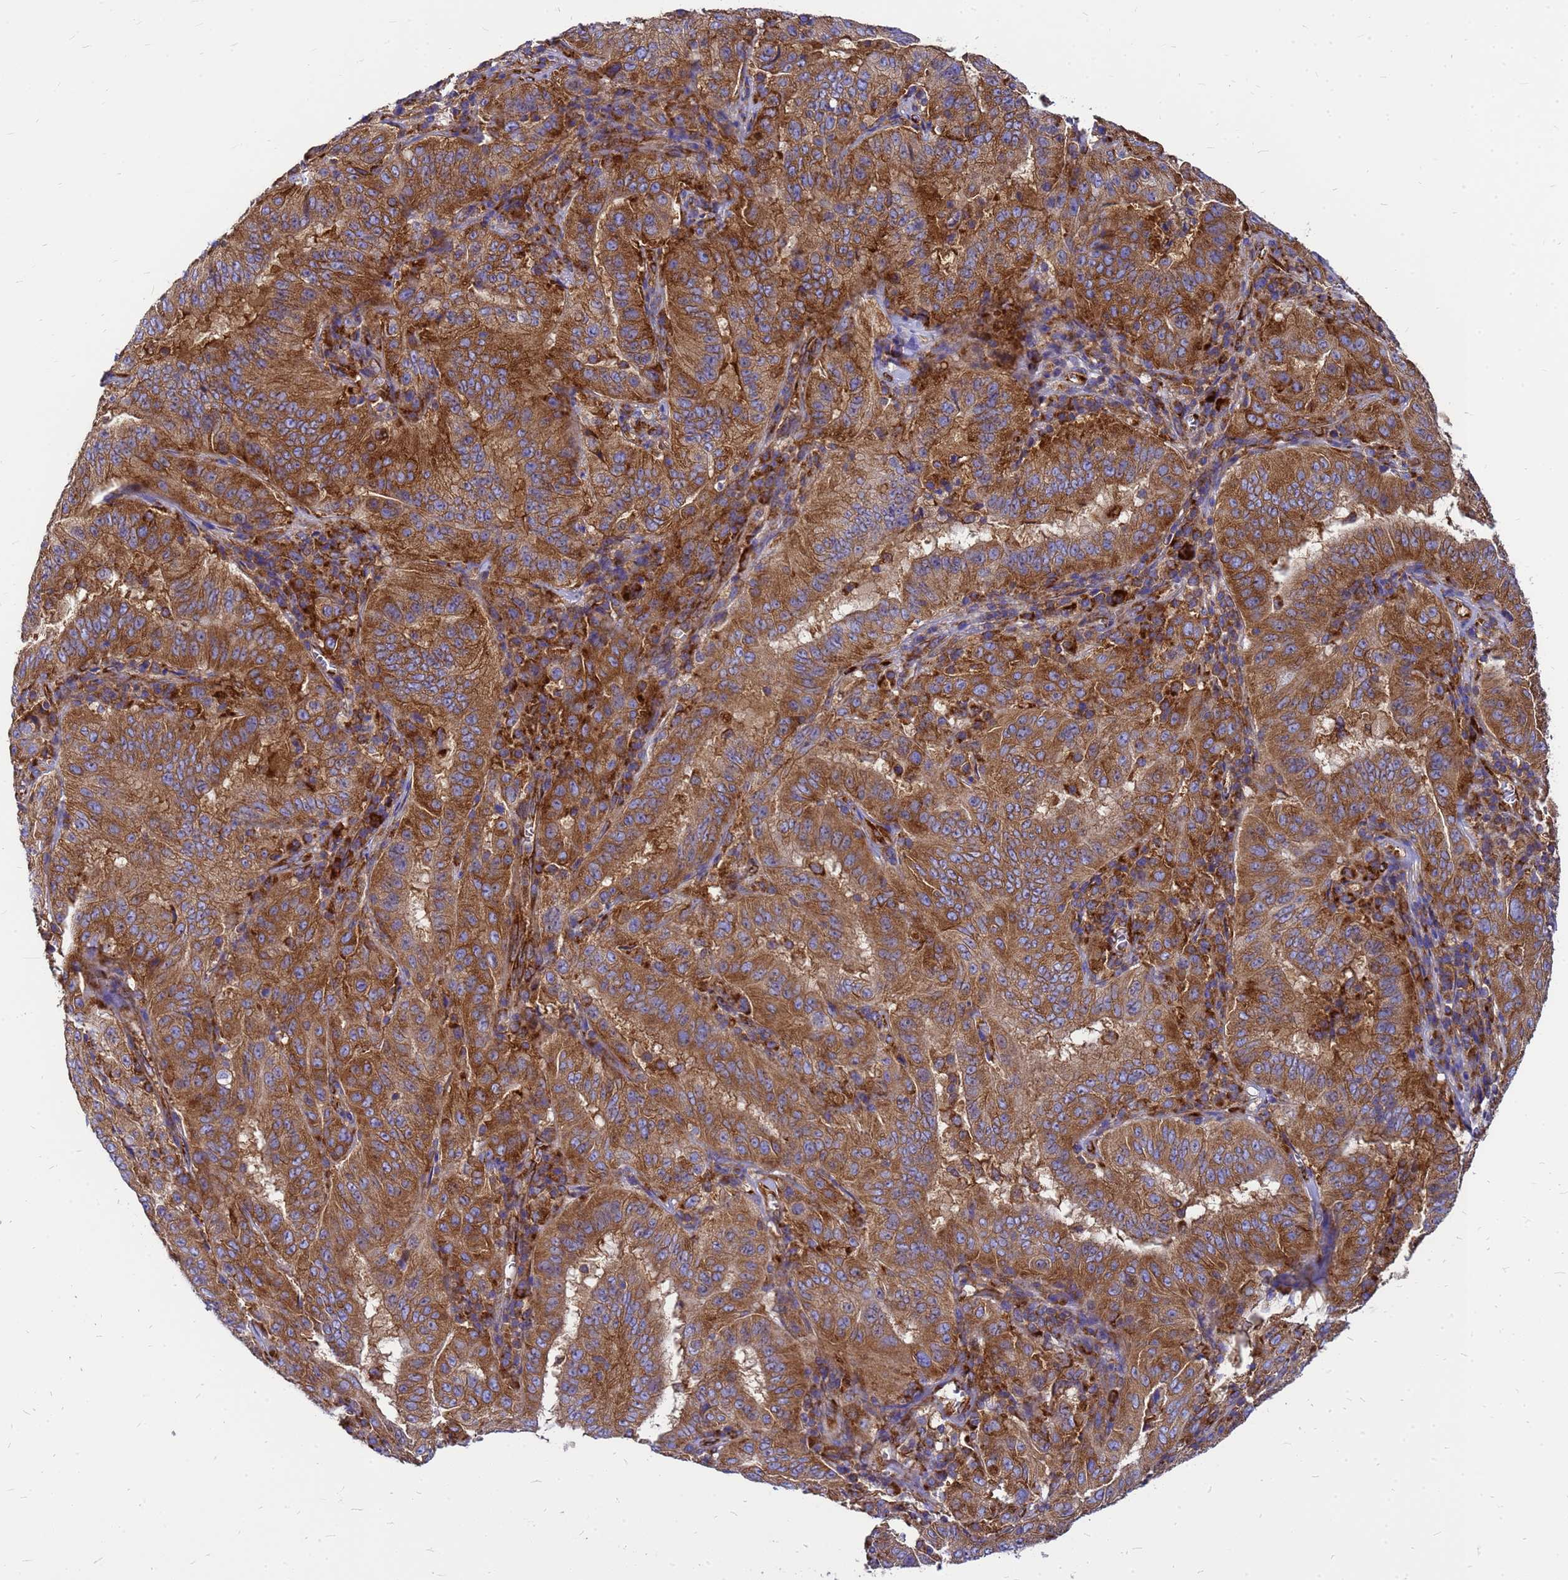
{"staining": {"intensity": "strong", "quantity": ">75%", "location": "cytoplasmic/membranous"}, "tissue": "pancreatic cancer", "cell_type": "Tumor cells", "image_type": "cancer", "snomed": [{"axis": "morphology", "description": "Adenocarcinoma, NOS"}, {"axis": "topography", "description": "Pancreas"}], "caption": "Immunohistochemical staining of pancreatic cancer (adenocarcinoma) demonstrates strong cytoplasmic/membranous protein expression in approximately >75% of tumor cells. (Stains: DAB in brown, nuclei in blue, Microscopy: brightfield microscopy at high magnification).", "gene": "EEF1D", "patient": {"sex": "male", "age": 63}}